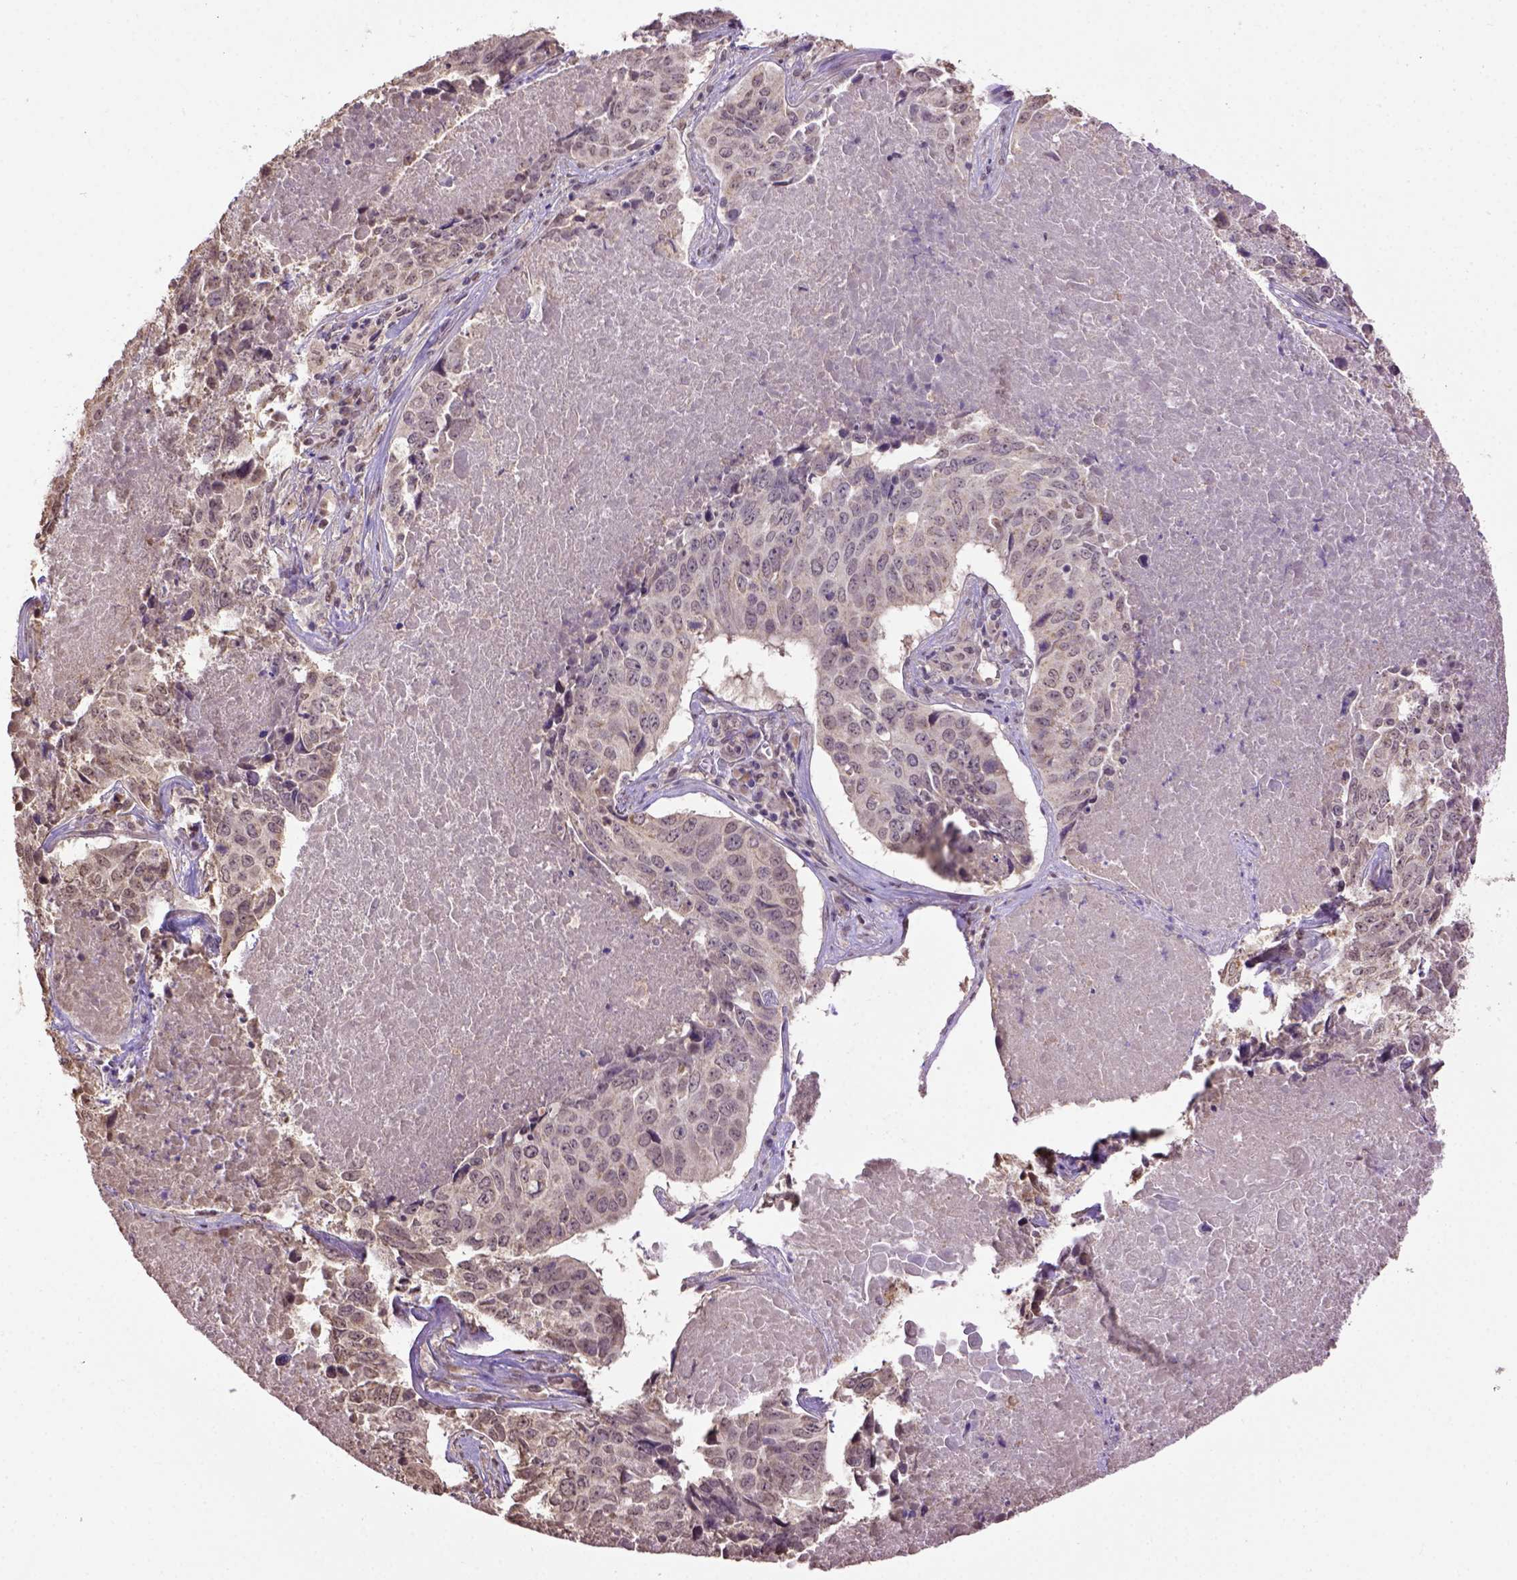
{"staining": {"intensity": "weak", "quantity": "25%-75%", "location": "cytoplasmic/membranous"}, "tissue": "lung cancer", "cell_type": "Tumor cells", "image_type": "cancer", "snomed": [{"axis": "morphology", "description": "Normal tissue, NOS"}, {"axis": "morphology", "description": "Squamous cell carcinoma, NOS"}, {"axis": "topography", "description": "Bronchus"}, {"axis": "topography", "description": "Lung"}], "caption": "Lung cancer was stained to show a protein in brown. There is low levels of weak cytoplasmic/membranous positivity in approximately 25%-75% of tumor cells.", "gene": "WDR17", "patient": {"sex": "male", "age": 64}}